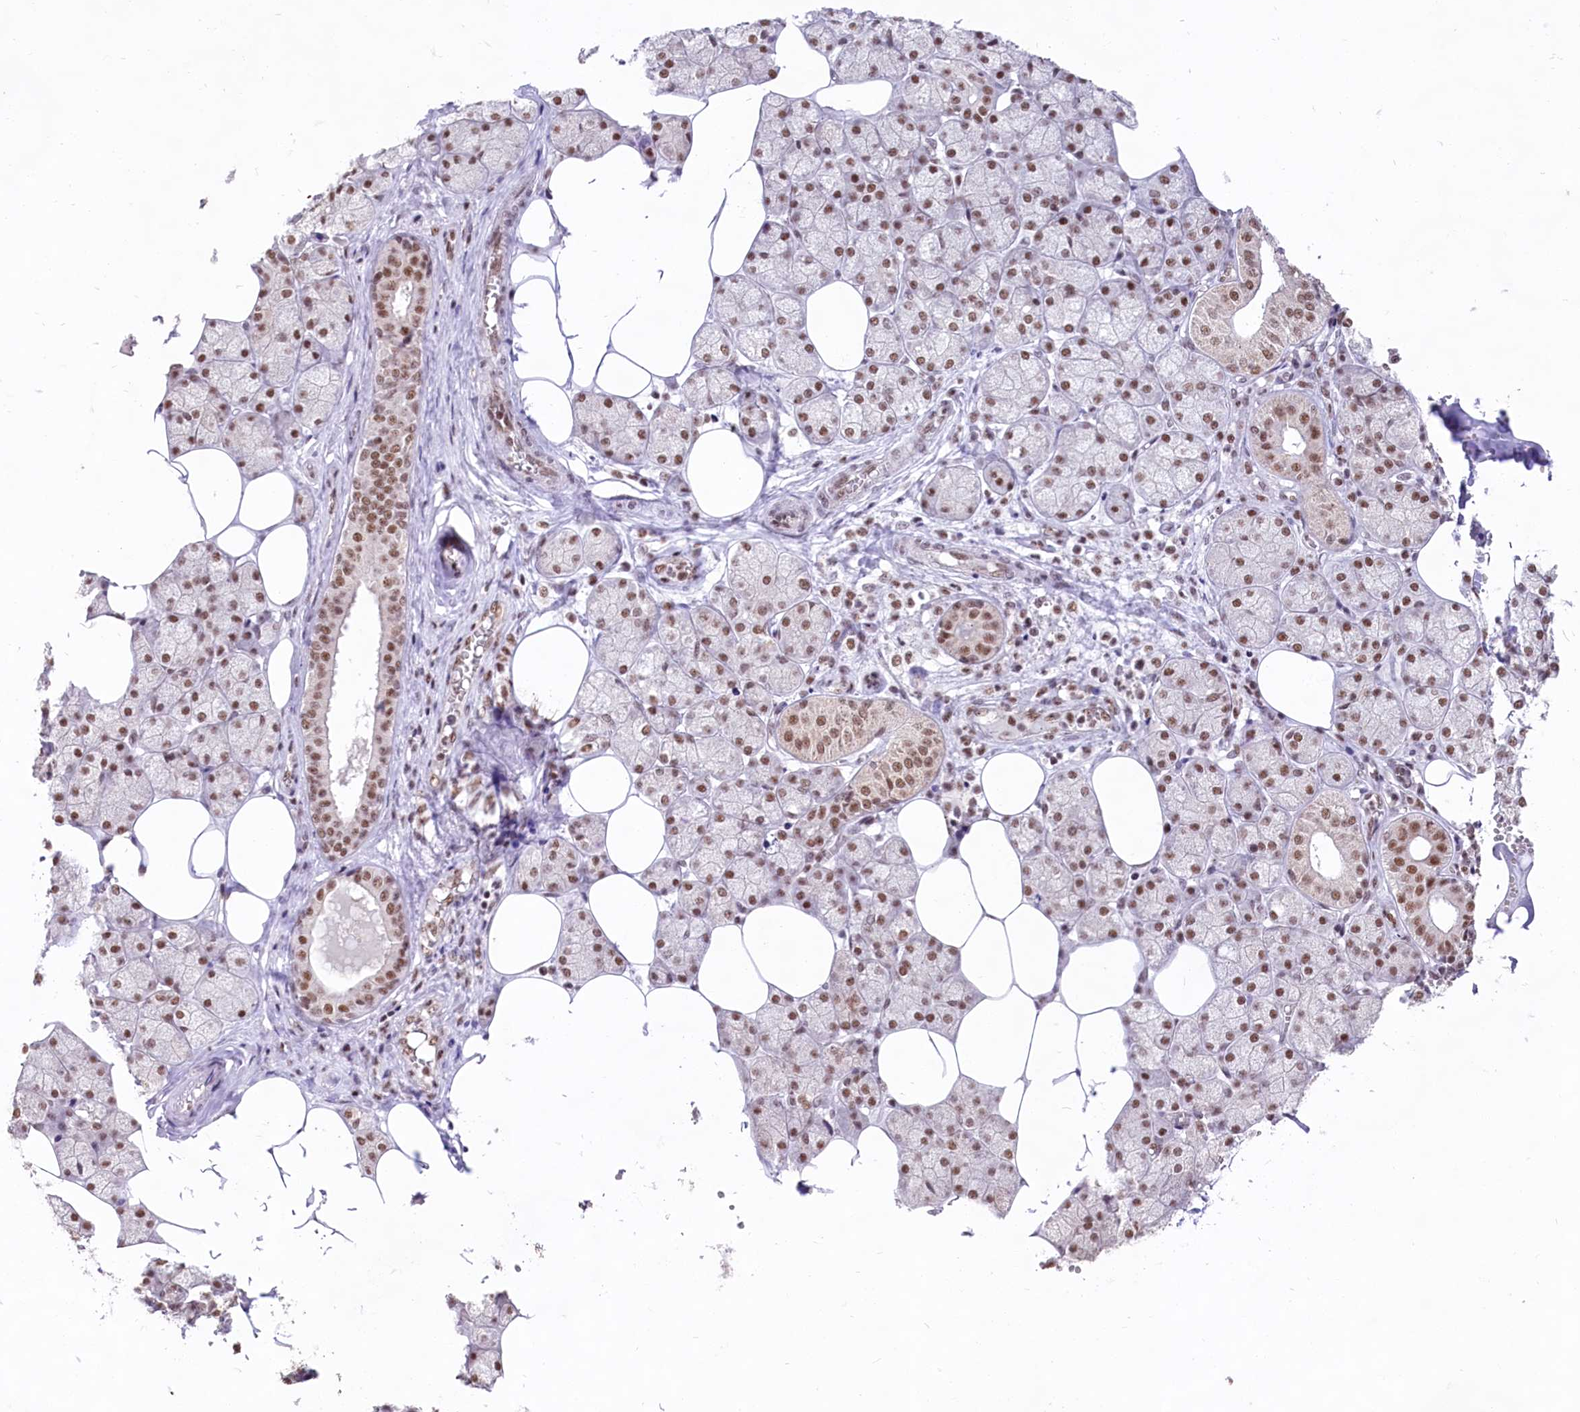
{"staining": {"intensity": "strong", "quantity": ">75%", "location": "nuclear"}, "tissue": "salivary gland", "cell_type": "Glandular cells", "image_type": "normal", "snomed": [{"axis": "morphology", "description": "Normal tissue, NOS"}, {"axis": "topography", "description": "Salivary gland"}], "caption": "Brown immunohistochemical staining in unremarkable salivary gland reveals strong nuclear positivity in approximately >75% of glandular cells. (Brightfield microscopy of DAB IHC at high magnification).", "gene": "HIRA", "patient": {"sex": "male", "age": 62}}